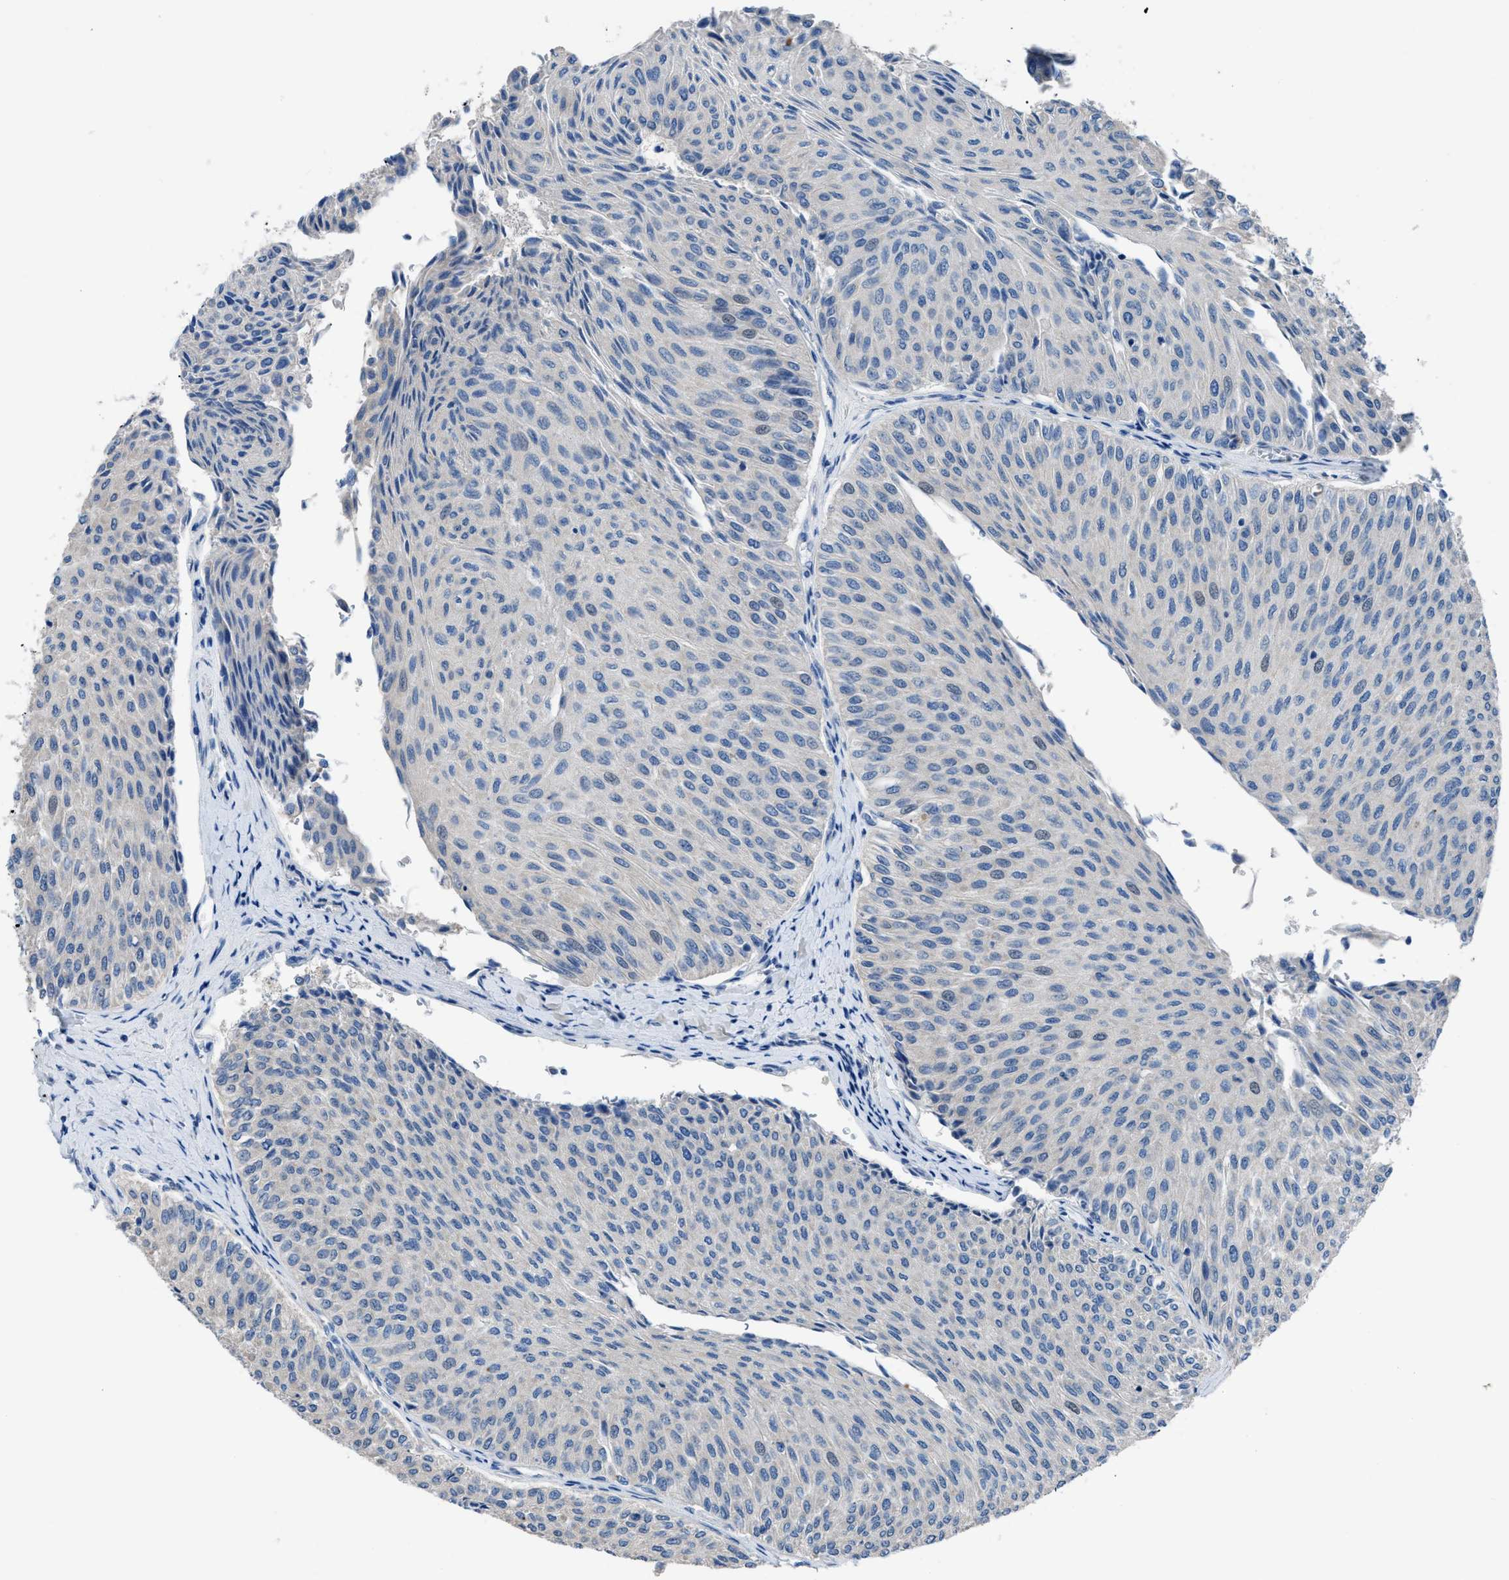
{"staining": {"intensity": "negative", "quantity": "none", "location": "none"}, "tissue": "urothelial cancer", "cell_type": "Tumor cells", "image_type": "cancer", "snomed": [{"axis": "morphology", "description": "Urothelial carcinoma, Low grade"}, {"axis": "topography", "description": "Urinary bladder"}], "caption": "This is a histopathology image of immunohistochemistry staining of urothelial cancer, which shows no positivity in tumor cells. (Stains: DAB (3,3'-diaminobenzidine) immunohistochemistry with hematoxylin counter stain, Microscopy: brightfield microscopy at high magnification).", "gene": "ITPR1", "patient": {"sex": "male", "age": 78}}